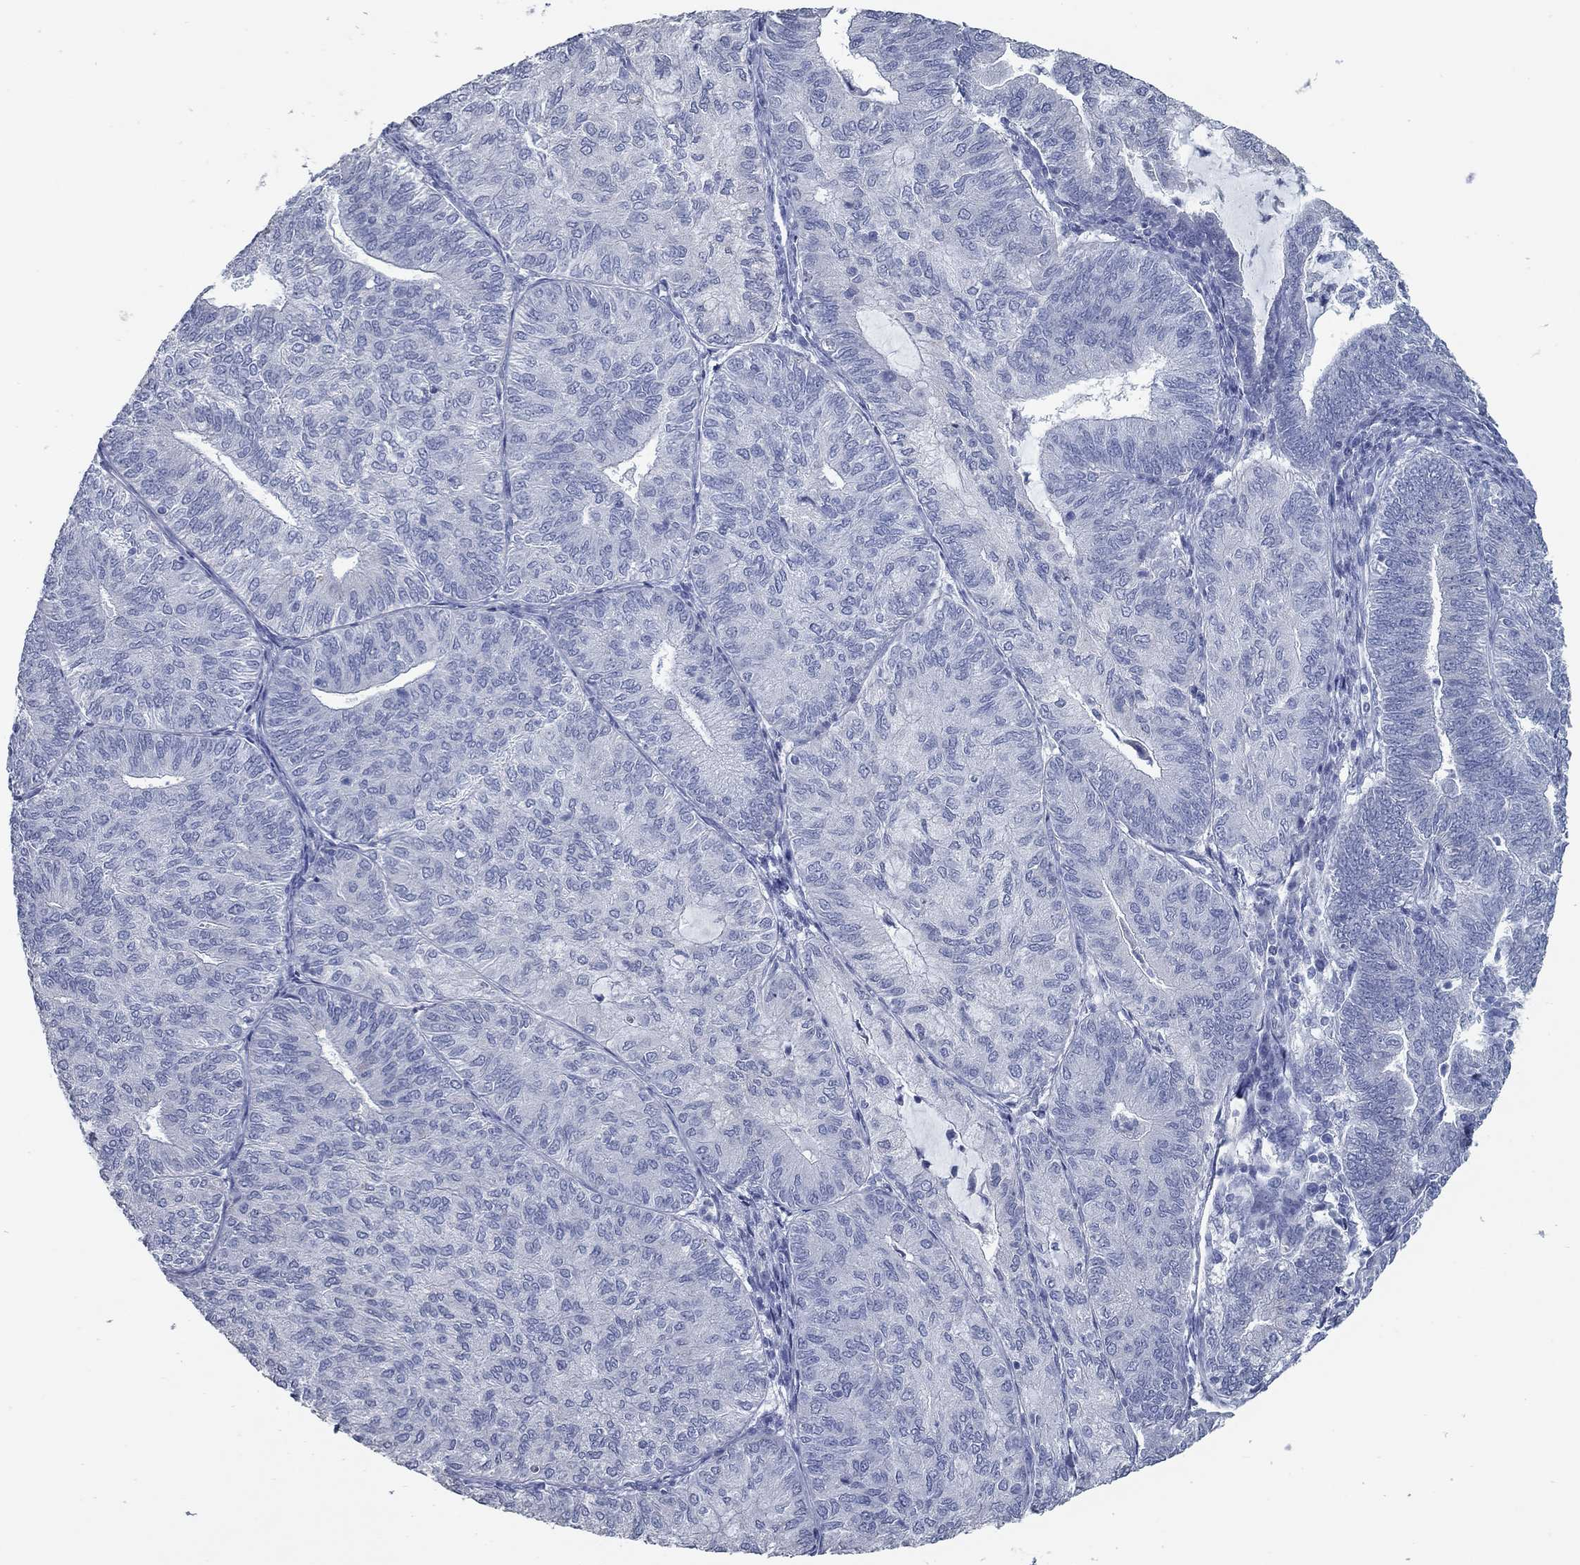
{"staining": {"intensity": "negative", "quantity": "none", "location": "none"}, "tissue": "endometrial cancer", "cell_type": "Tumor cells", "image_type": "cancer", "snomed": [{"axis": "morphology", "description": "Adenocarcinoma, NOS"}, {"axis": "topography", "description": "Endometrium"}], "caption": "This is an IHC image of adenocarcinoma (endometrial). There is no staining in tumor cells.", "gene": "TAC1", "patient": {"sex": "female", "age": 82}}